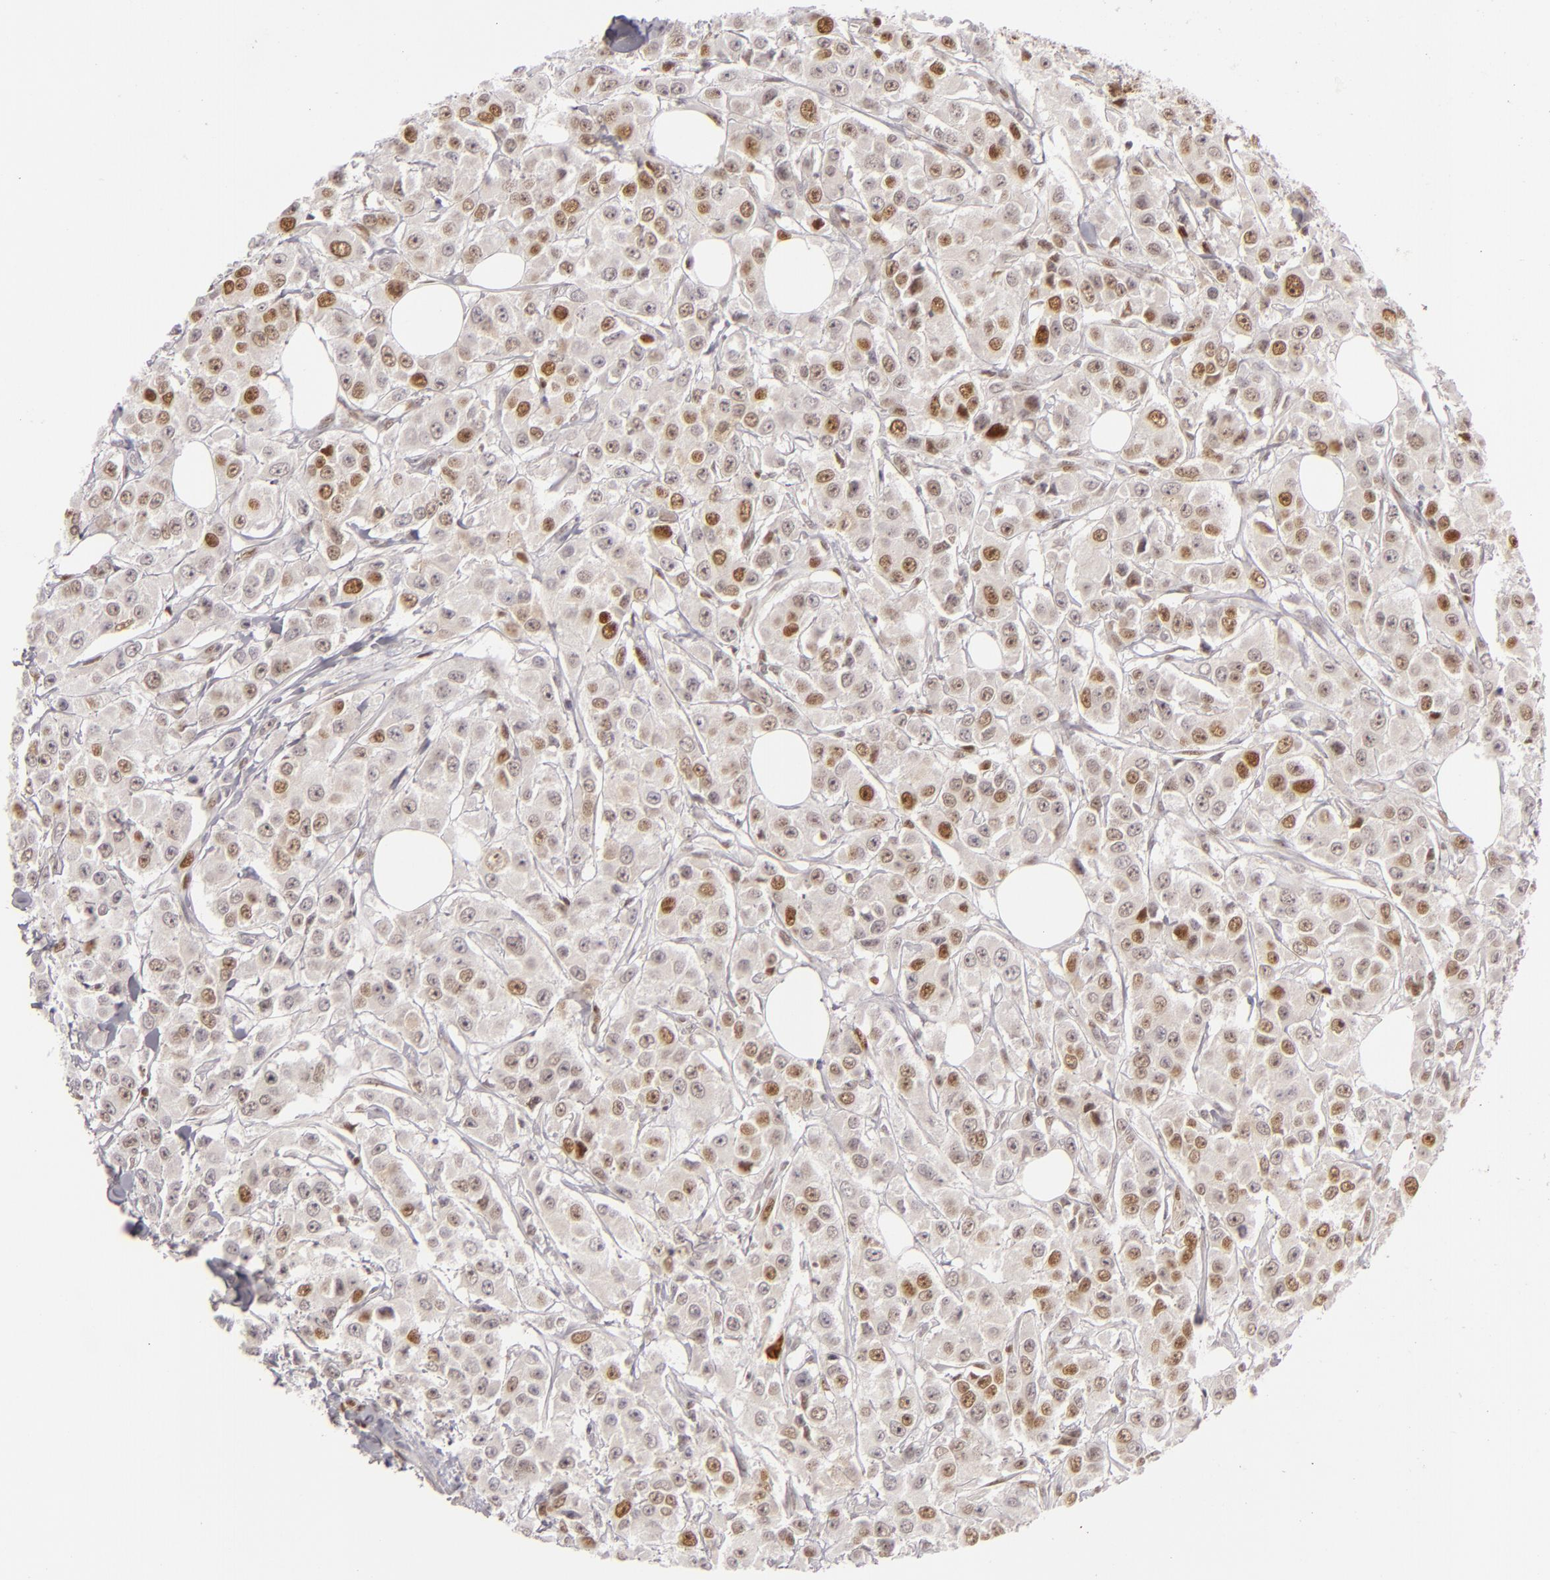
{"staining": {"intensity": "strong", "quantity": ">75%", "location": "nuclear"}, "tissue": "breast cancer", "cell_type": "Tumor cells", "image_type": "cancer", "snomed": [{"axis": "morphology", "description": "Duct carcinoma"}, {"axis": "topography", "description": "Breast"}], "caption": "Immunohistochemical staining of breast cancer (infiltrating ductal carcinoma) shows strong nuclear protein expression in approximately >75% of tumor cells. The staining was performed using DAB, with brown indicating positive protein expression. Nuclei are stained blue with hematoxylin.", "gene": "FEN1", "patient": {"sex": "female", "age": 58}}